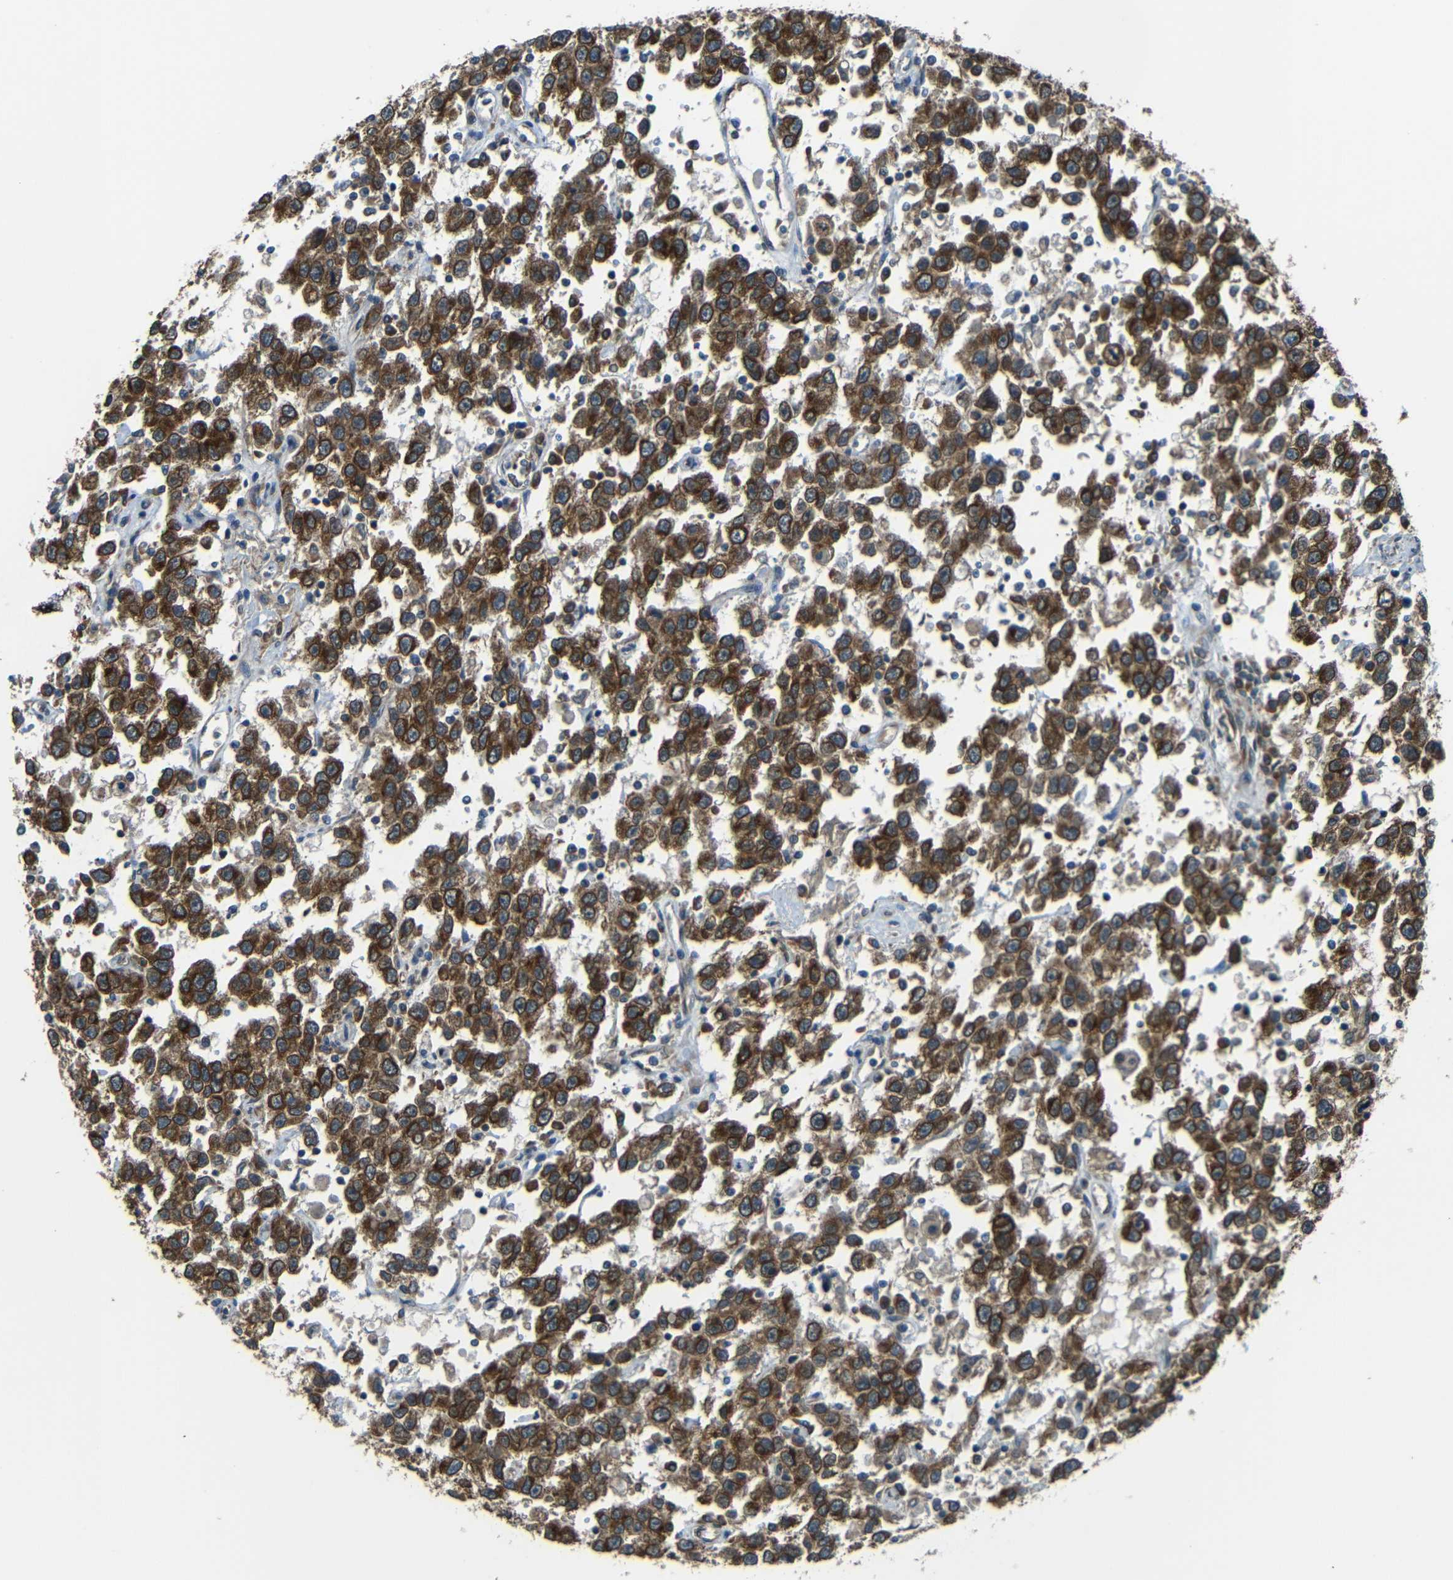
{"staining": {"intensity": "strong", "quantity": ">75%", "location": "cytoplasmic/membranous"}, "tissue": "testis cancer", "cell_type": "Tumor cells", "image_type": "cancer", "snomed": [{"axis": "morphology", "description": "Seminoma, NOS"}, {"axis": "topography", "description": "Testis"}], "caption": "Brown immunohistochemical staining in human testis seminoma demonstrates strong cytoplasmic/membranous staining in approximately >75% of tumor cells. (DAB (3,3'-diaminobenzidine) IHC, brown staining for protein, blue staining for nuclei).", "gene": "VAPB", "patient": {"sex": "male", "age": 41}}